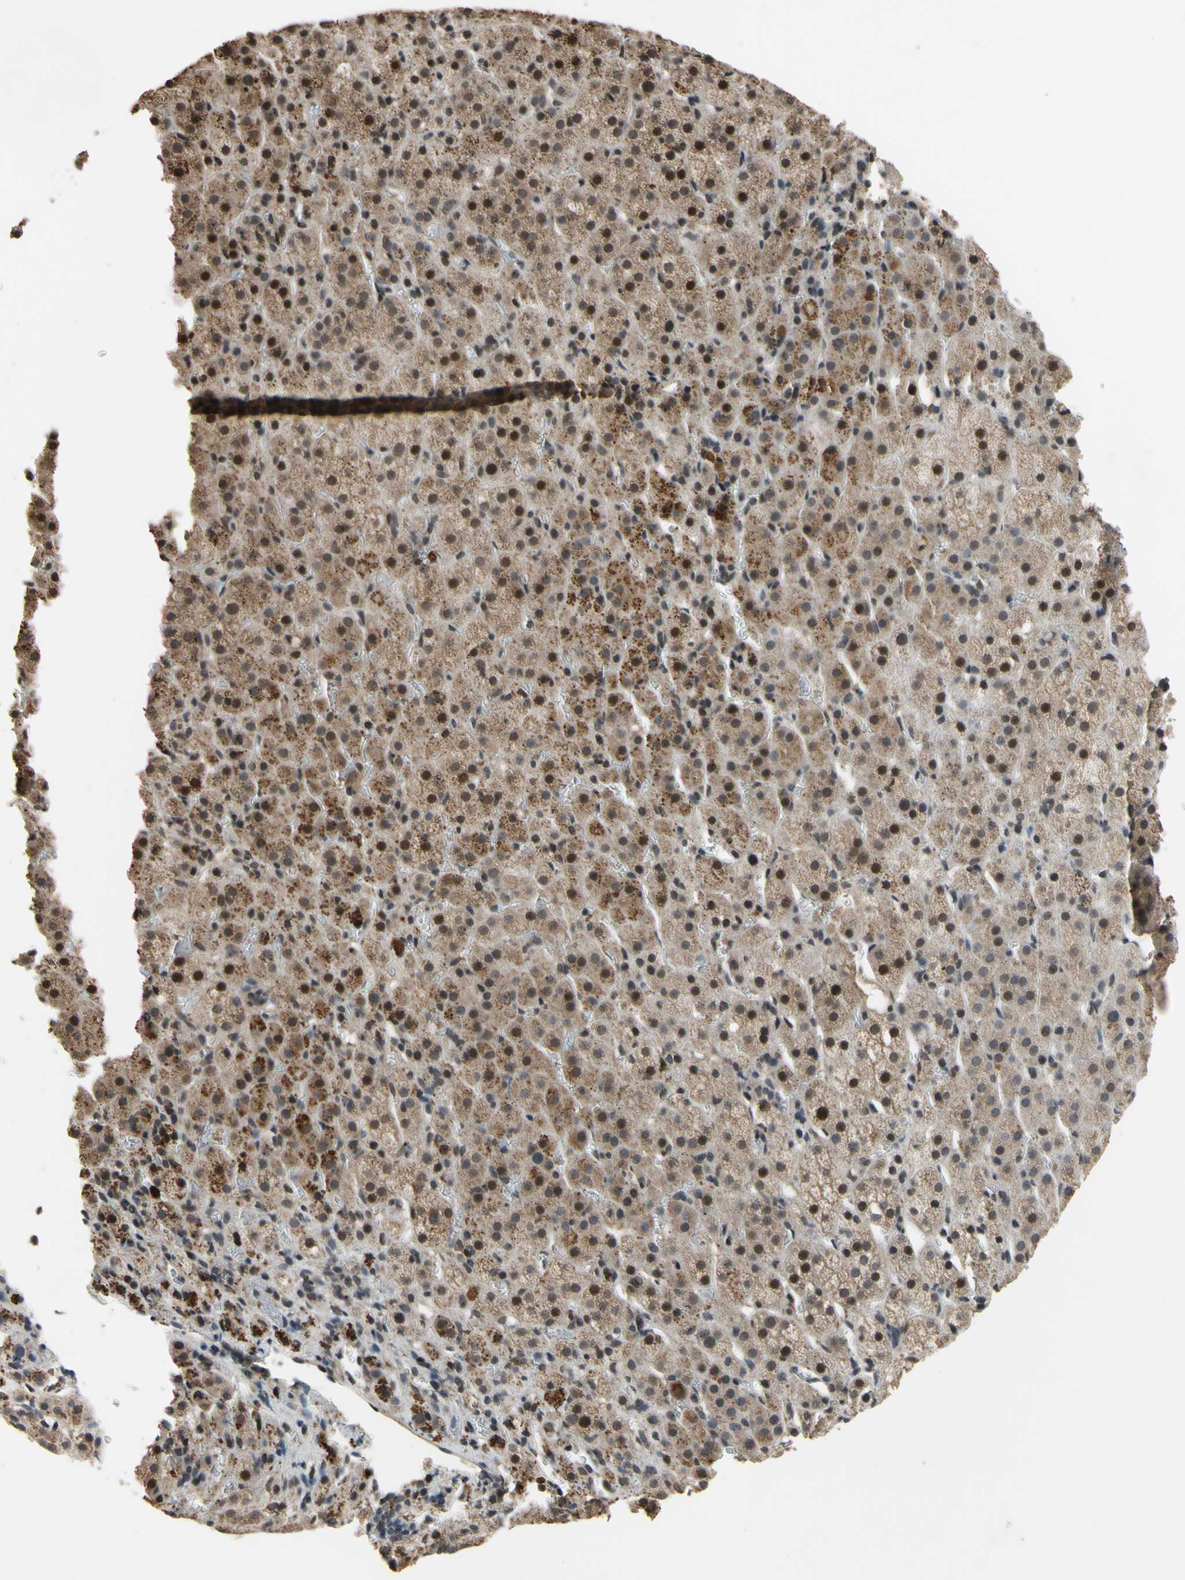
{"staining": {"intensity": "strong", "quantity": ">75%", "location": "cytoplasmic/membranous,nuclear"}, "tissue": "adrenal gland", "cell_type": "Glandular cells", "image_type": "normal", "snomed": [{"axis": "morphology", "description": "Normal tissue, NOS"}, {"axis": "topography", "description": "Adrenal gland"}], "caption": "IHC of unremarkable human adrenal gland displays high levels of strong cytoplasmic/membranous,nuclear expression in approximately >75% of glandular cells. Immunohistochemistry stains the protein in brown and the nuclei are stained blue.", "gene": "ZNF174", "patient": {"sex": "female", "age": 57}}